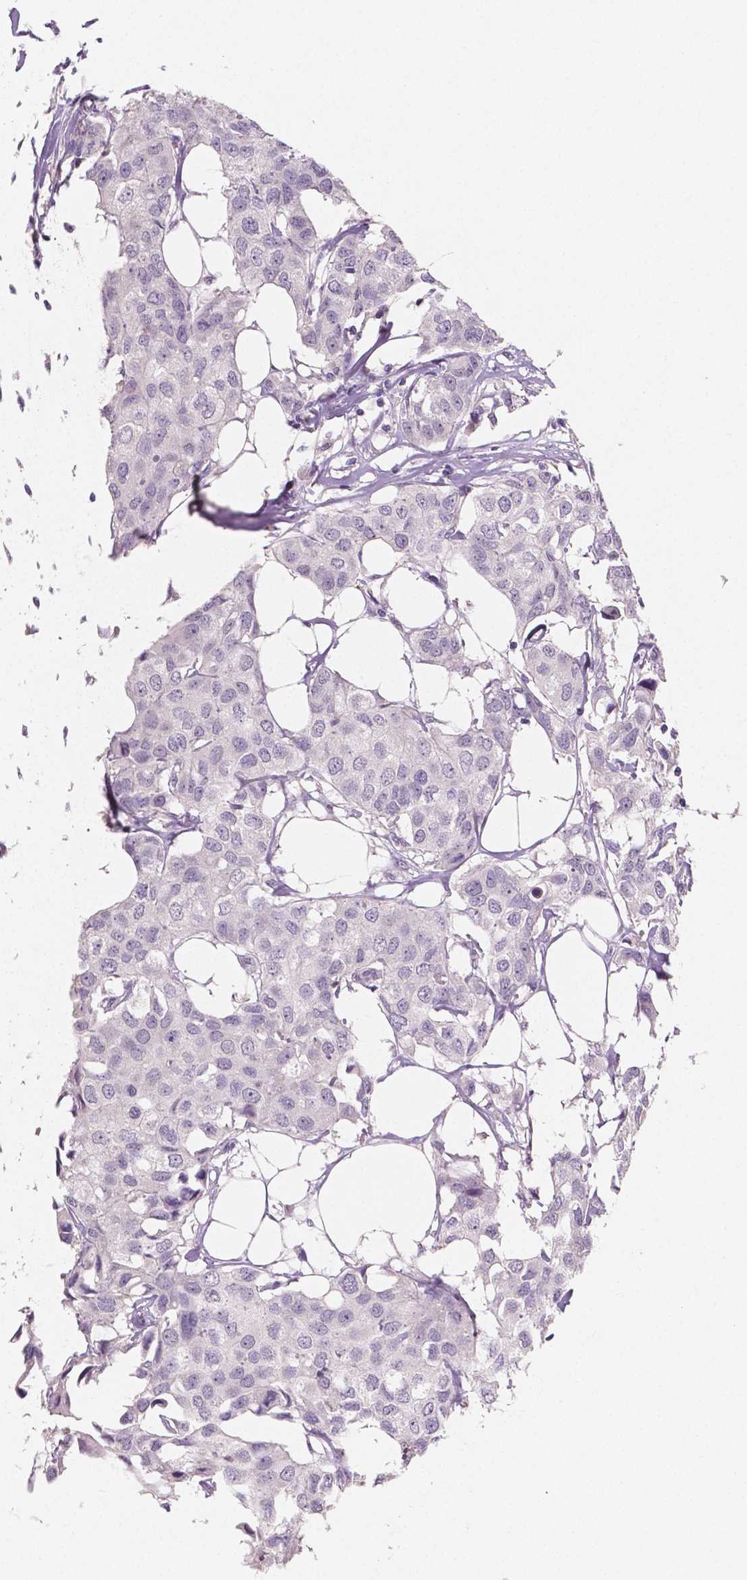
{"staining": {"intensity": "negative", "quantity": "none", "location": "none"}, "tissue": "breast cancer", "cell_type": "Tumor cells", "image_type": "cancer", "snomed": [{"axis": "morphology", "description": "Duct carcinoma"}, {"axis": "topography", "description": "Breast"}], "caption": "IHC of human infiltrating ductal carcinoma (breast) exhibits no expression in tumor cells.", "gene": "APOA4", "patient": {"sex": "female", "age": 80}}